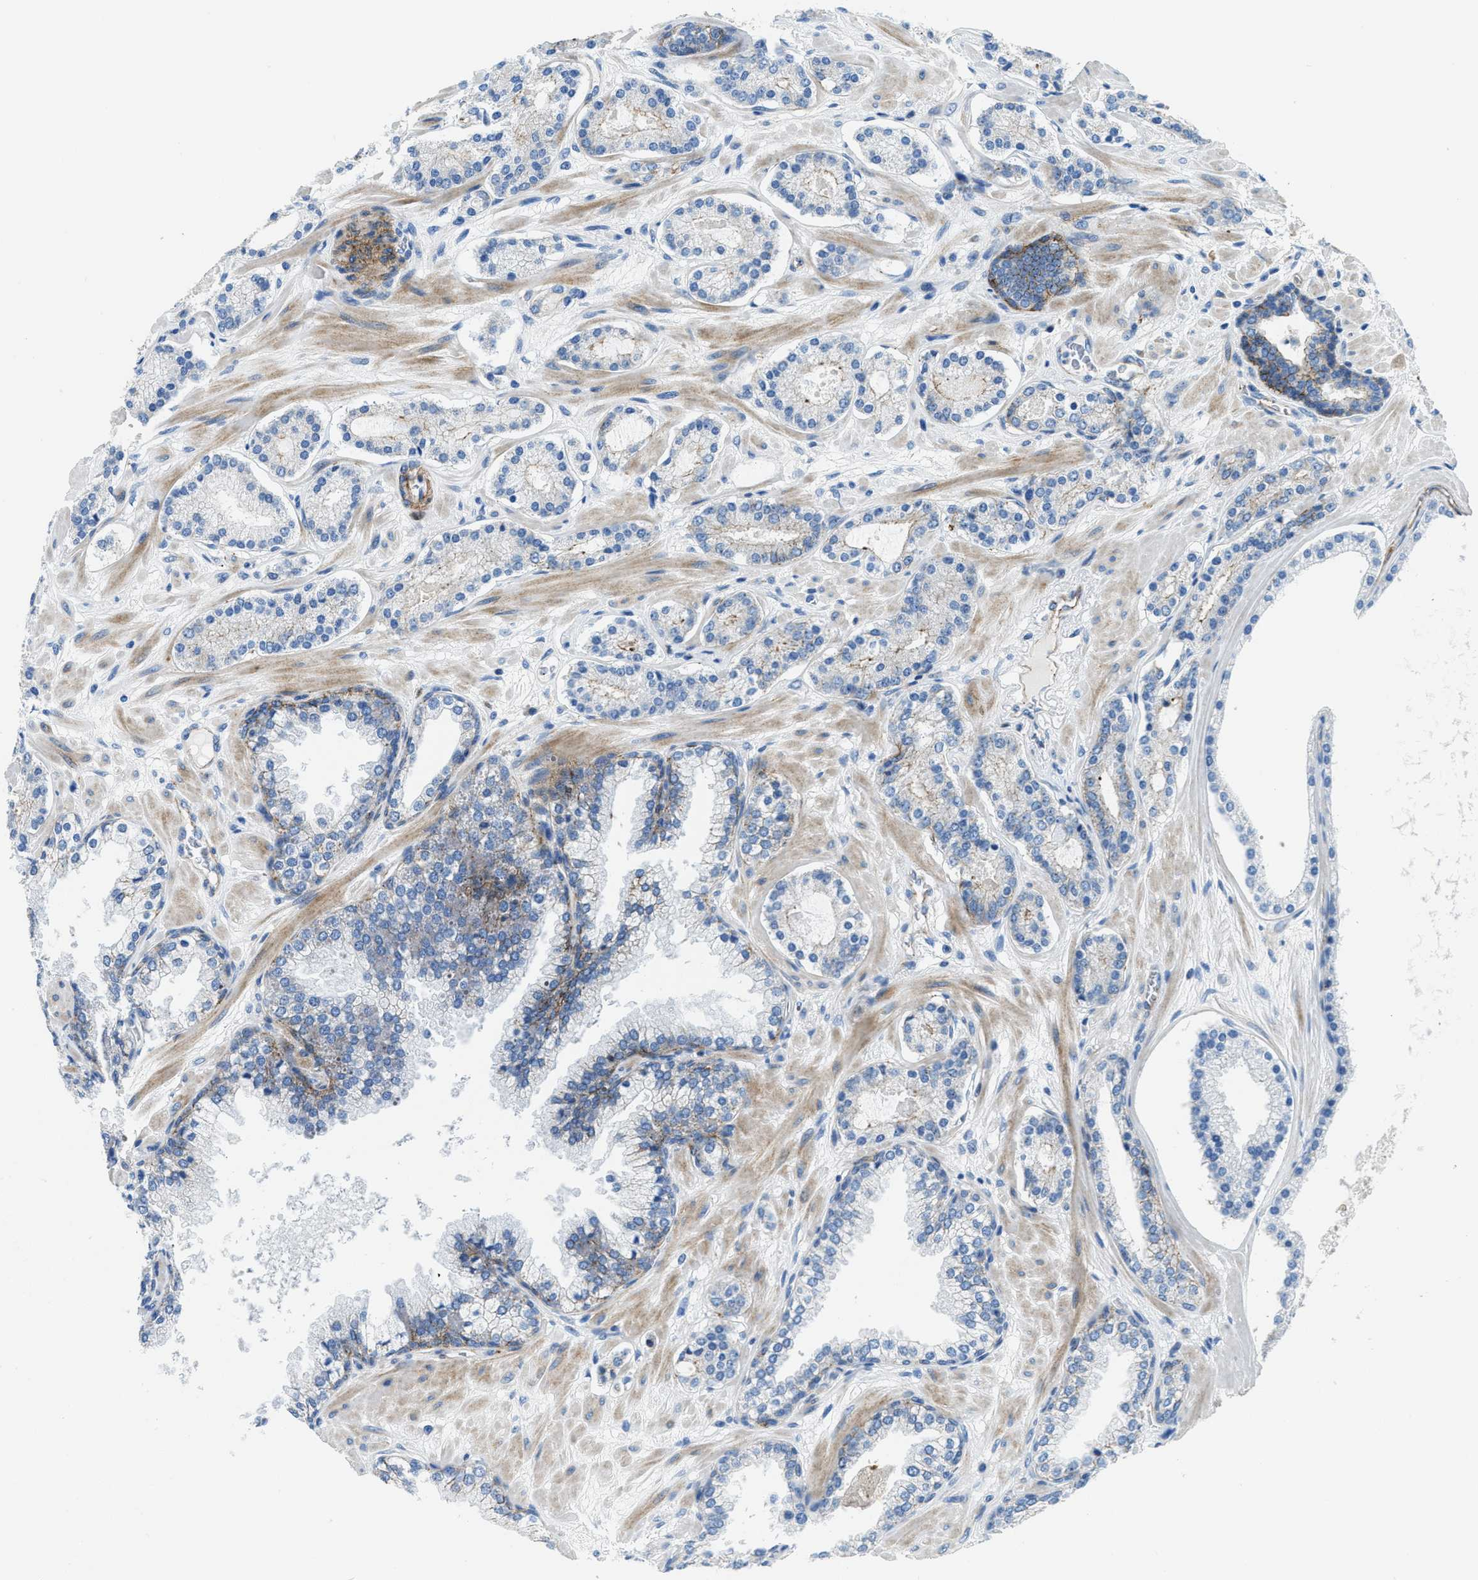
{"staining": {"intensity": "negative", "quantity": "none", "location": "none"}, "tissue": "prostate cancer", "cell_type": "Tumor cells", "image_type": "cancer", "snomed": [{"axis": "morphology", "description": "Adenocarcinoma, Low grade"}, {"axis": "topography", "description": "Prostate"}], "caption": "Micrograph shows no significant protein staining in tumor cells of adenocarcinoma (low-grade) (prostate).", "gene": "CUTA", "patient": {"sex": "male", "age": 63}}